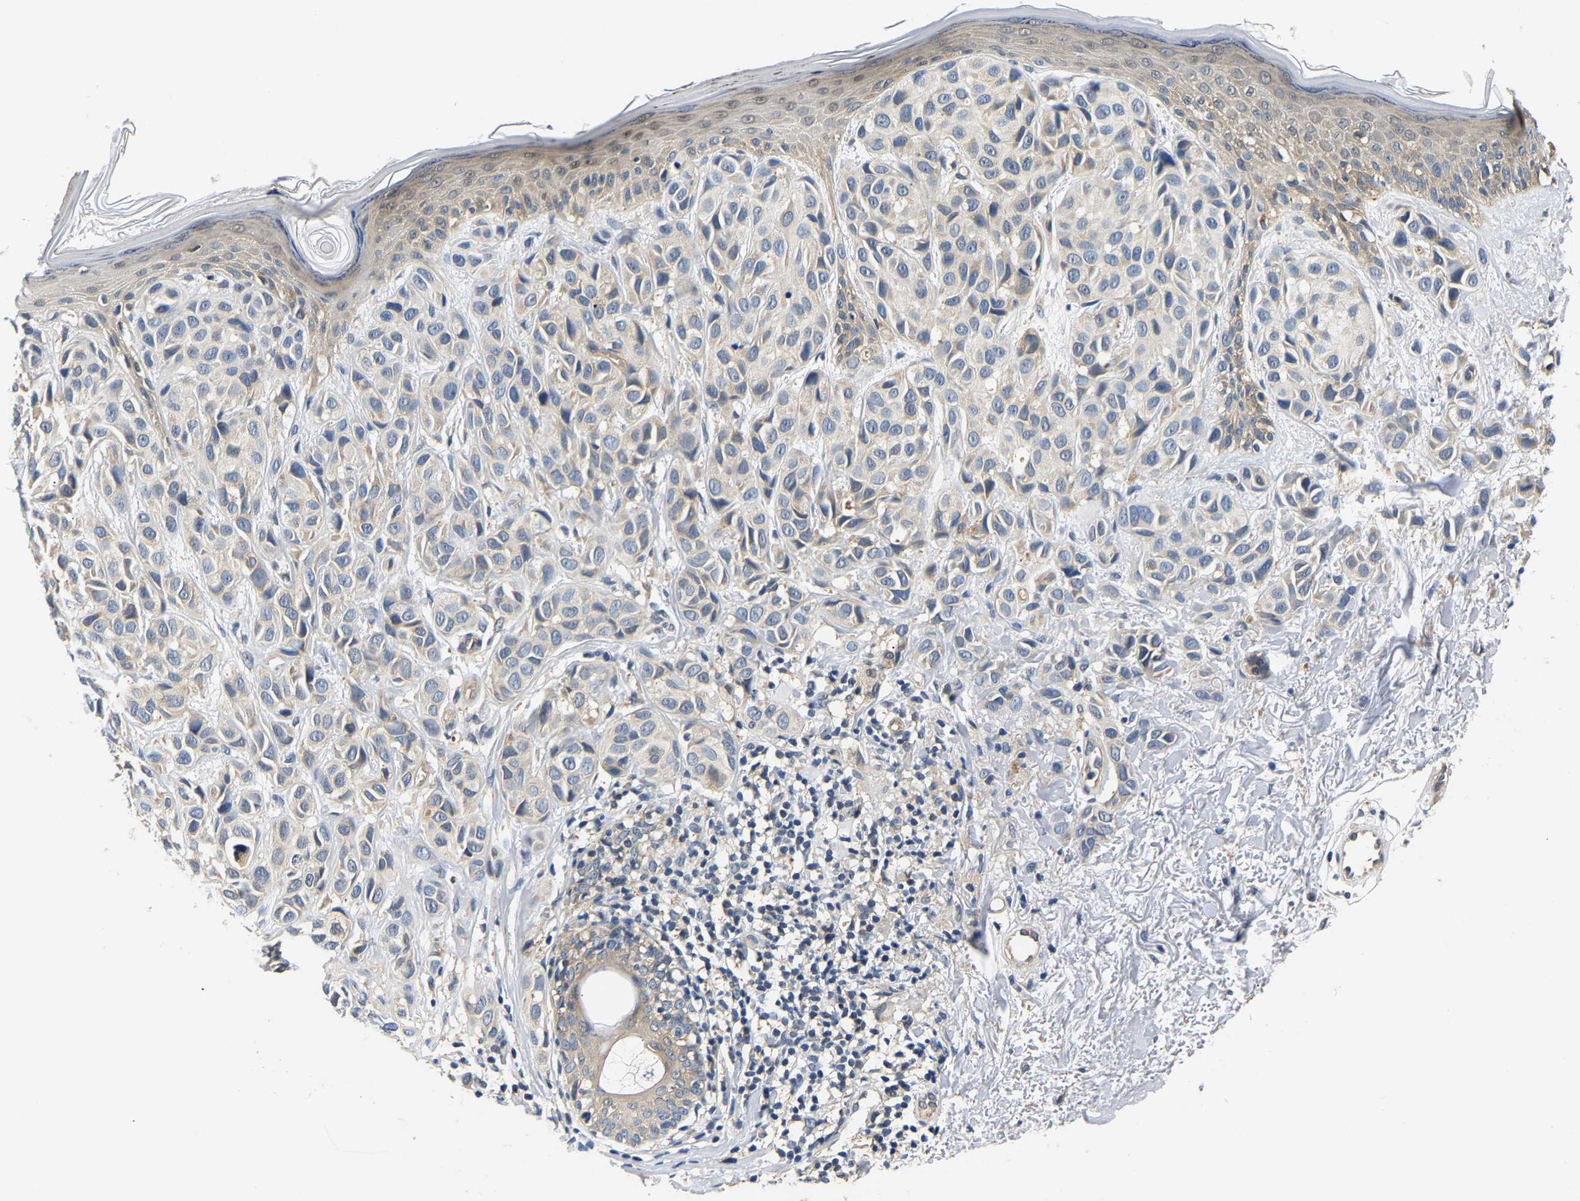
{"staining": {"intensity": "weak", "quantity": "25%-75%", "location": "cytoplasmic/membranous"}, "tissue": "melanoma", "cell_type": "Tumor cells", "image_type": "cancer", "snomed": [{"axis": "morphology", "description": "Malignant melanoma, NOS"}, {"axis": "topography", "description": "Skin"}], "caption": "Malignant melanoma tissue exhibits weak cytoplasmic/membranous positivity in about 25%-75% of tumor cells", "gene": "ARHGEF12", "patient": {"sex": "female", "age": 58}}